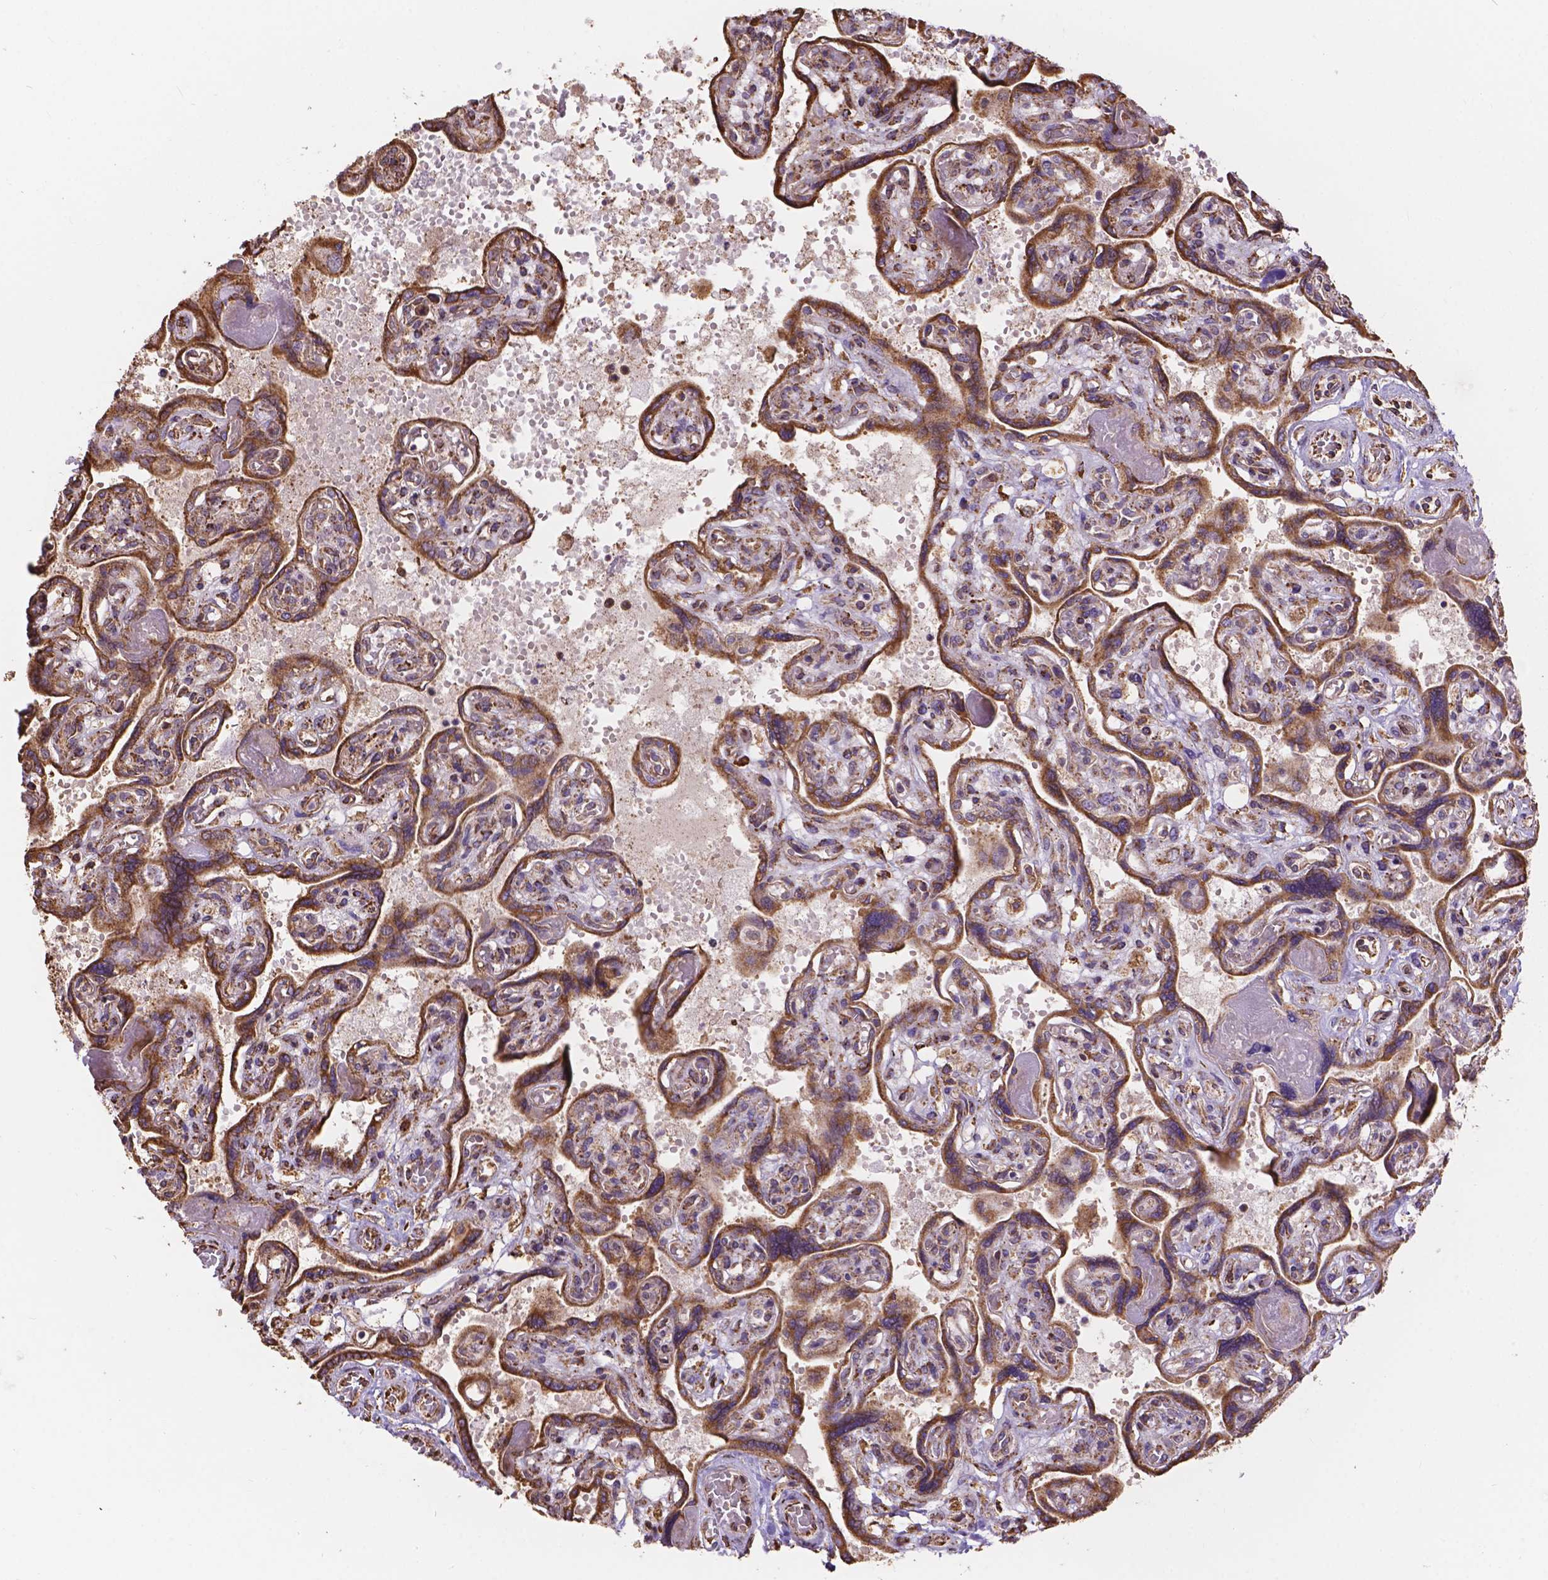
{"staining": {"intensity": "moderate", "quantity": ">75%", "location": "cytoplasmic/membranous"}, "tissue": "placenta", "cell_type": "Decidual cells", "image_type": "normal", "snomed": [{"axis": "morphology", "description": "Normal tissue, NOS"}, {"axis": "topography", "description": "Placenta"}], "caption": "Decidual cells exhibit medium levels of moderate cytoplasmic/membranous staining in approximately >75% of cells in unremarkable human placenta.", "gene": "IPO11", "patient": {"sex": "female", "age": 32}}